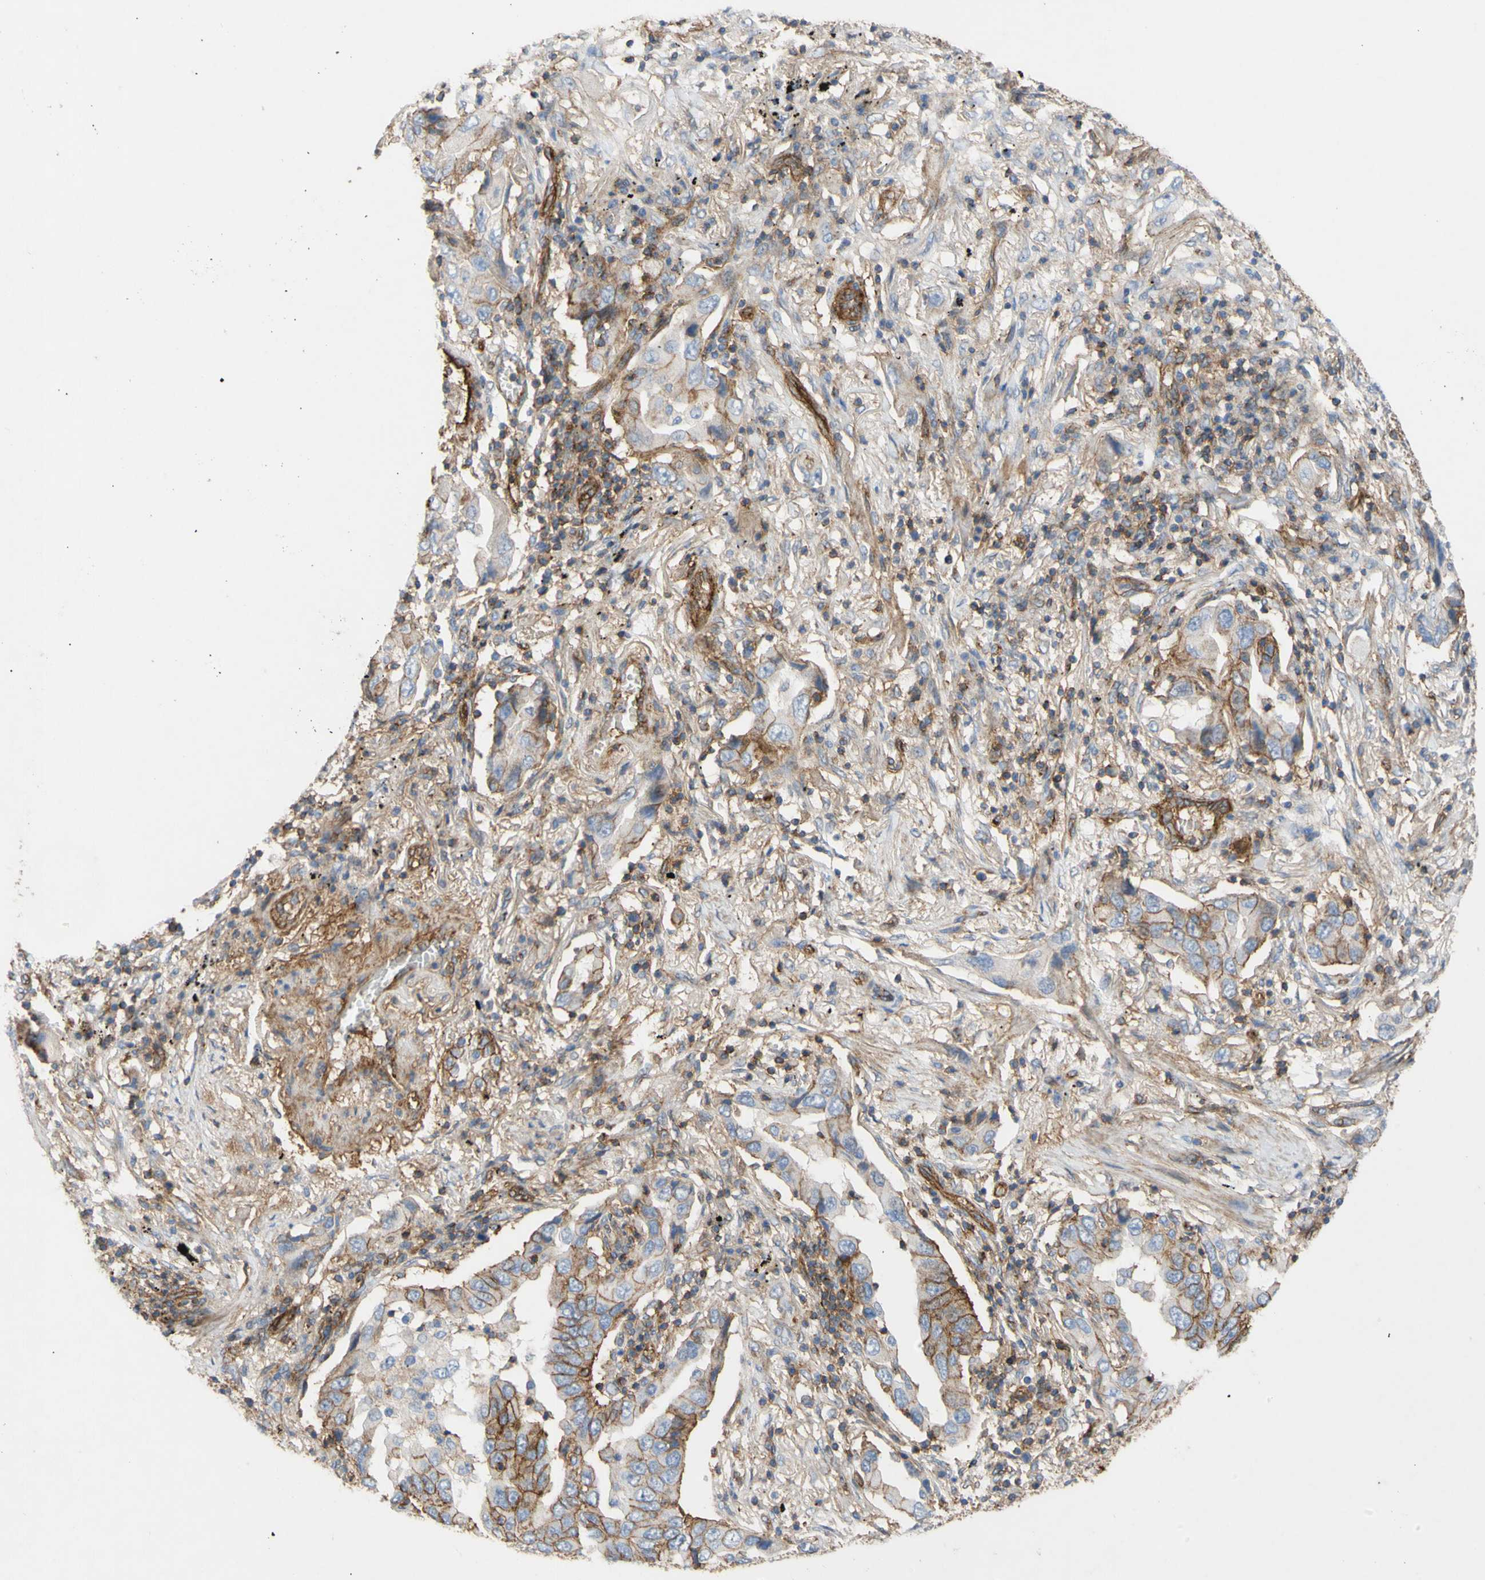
{"staining": {"intensity": "moderate", "quantity": ">75%", "location": "cytoplasmic/membranous"}, "tissue": "lung cancer", "cell_type": "Tumor cells", "image_type": "cancer", "snomed": [{"axis": "morphology", "description": "Adenocarcinoma, NOS"}, {"axis": "topography", "description": "Lung"}], "caption": "IHC (DAB) staining of lung cancer exhibits moderate cytoplasmic/membranous protein positivity in approximately >75% of tumor cells.", "gene": "ATP2A3", "patient": {"sex": "female", "age": 65}}